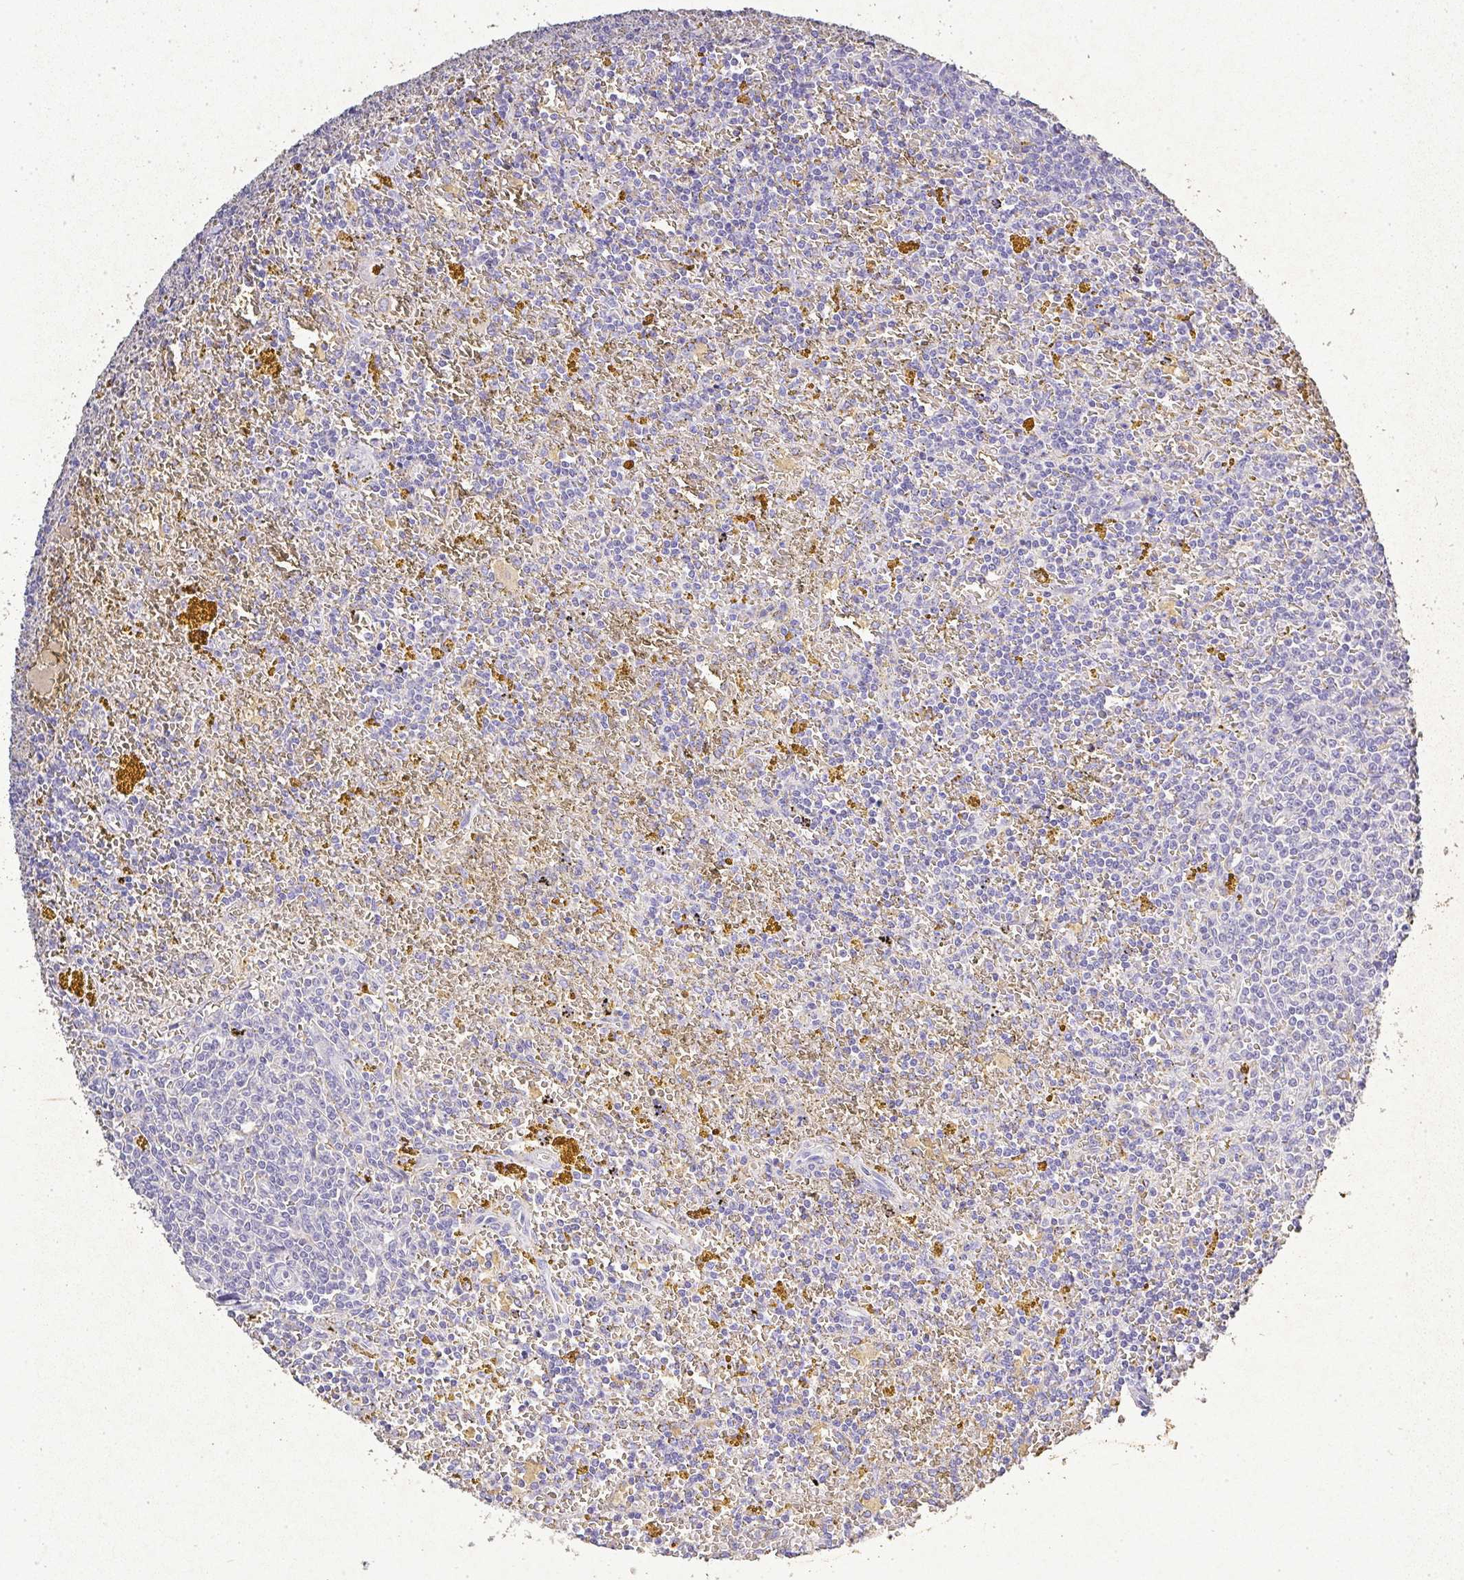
{"staining": {"intensity": "negative", "quantity": "none", "location": "none"}, "tissue": "lymphoma", "cell_type": "Tumor cells", "image_type": "cancer", "snomed": [{"axis": "morphology", "description": "Malignant lymphoma, non-Hodgkin's type, Low grade"}, {"axis": "topography", "description": "Spleen"}, {"axis": "topography", "description": "Lymph node"}], "caption": "DAB immunohistochemical staining of lymphoma demonstrates no significant expression in tumor cells.", "gene": "RPS2", "patient": {"sex": "female", "age": 66}}